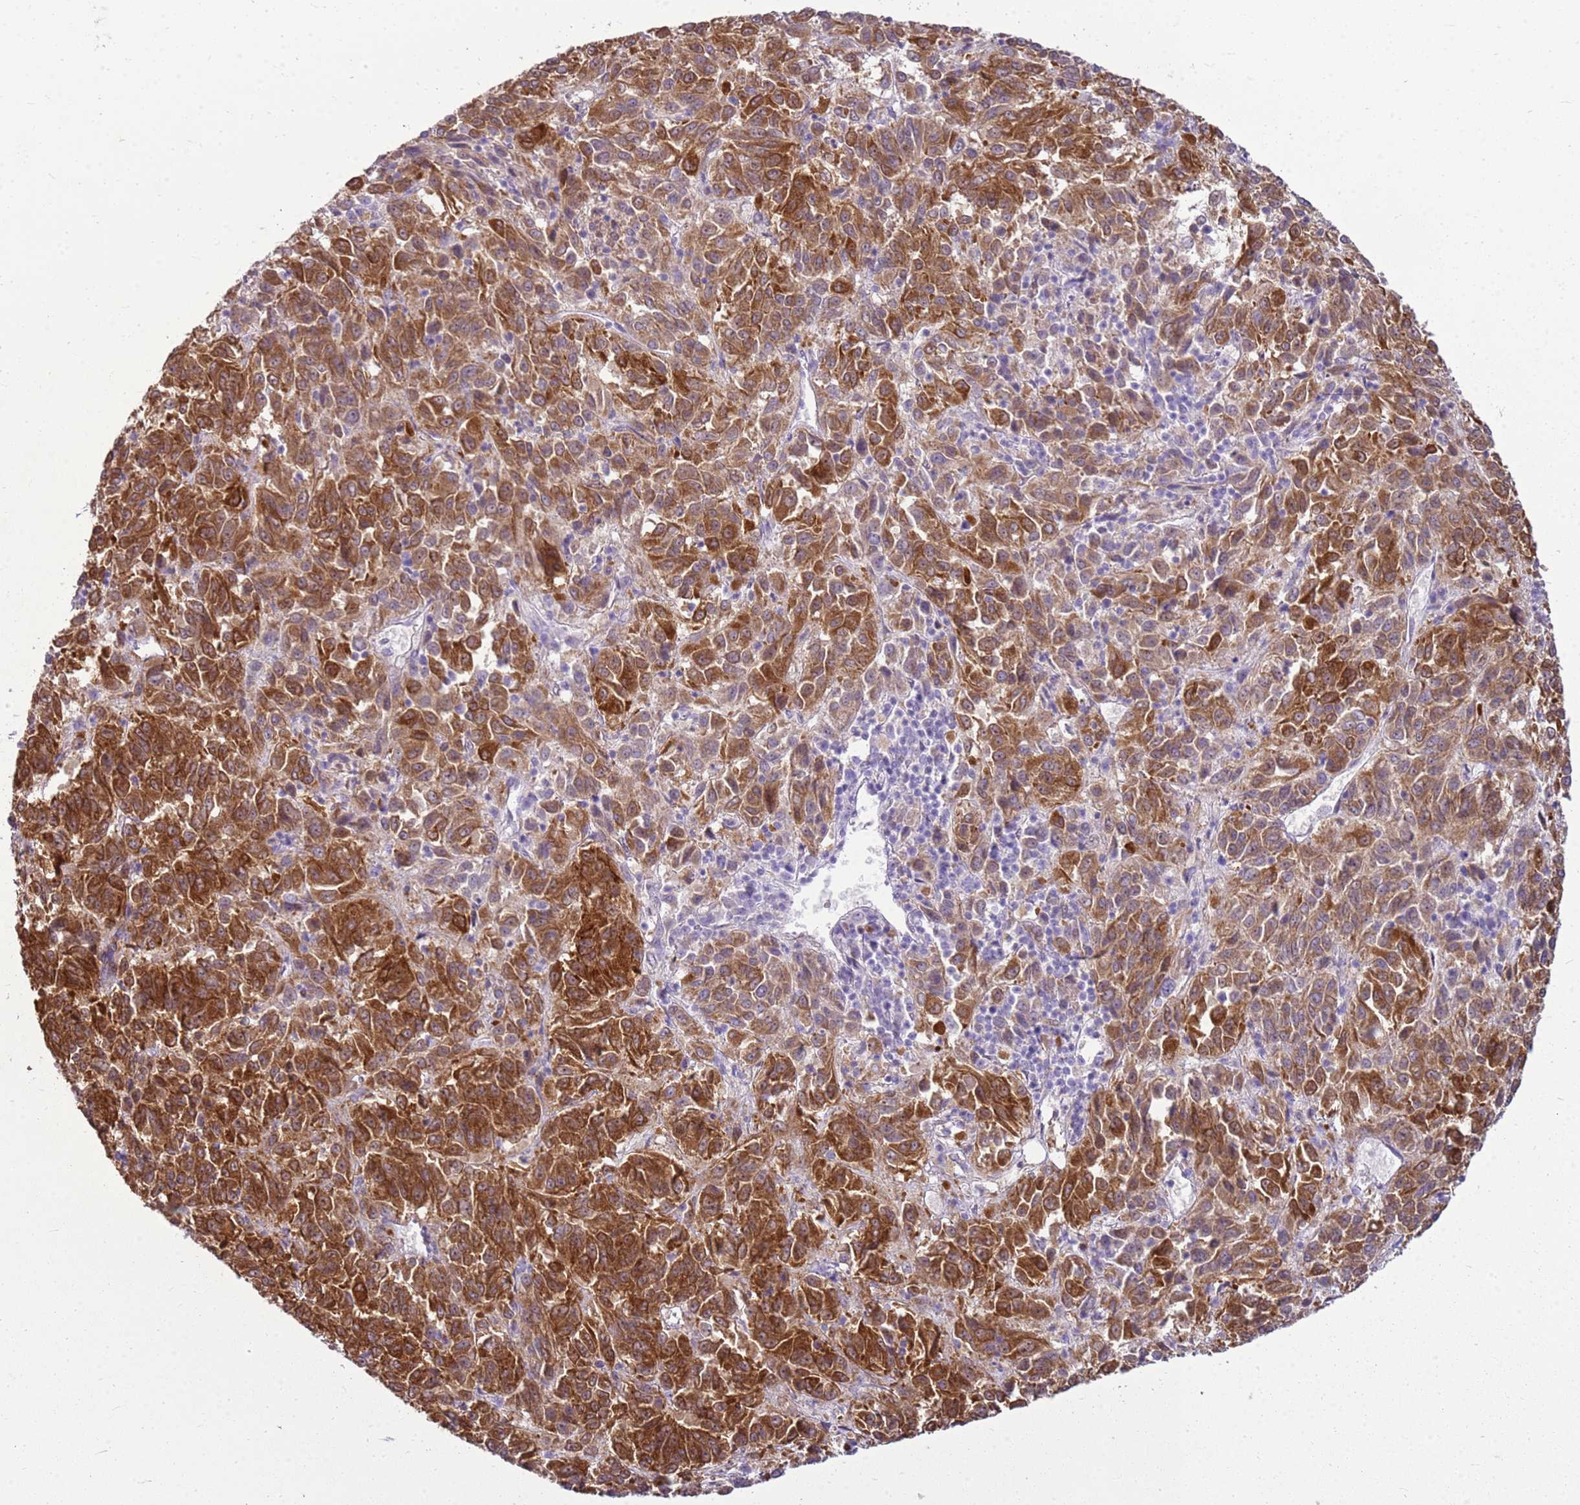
{"staining": {"intensity": "moderate", "quantity": ">75%", "location": "cytoplasmic/membranous"}, "tissue": "melanoma", "cell_type": "Tumor cells", "image_type": "cancer", "snomed": [{"axis": "morphology", "description": "Malignant melanoma, Metastatic site"}, {"axis": "topography", "description": "Lung"}], "caption": "Malignant melanoma (metastatic site) stained with immunohistochemistry (IHC) reveals moderate cytoplasmic/membranous positivity in approximately >75% of tumor cells.", "gene": "HSPB1", "patient": {"sex": "male", "age": 64}}